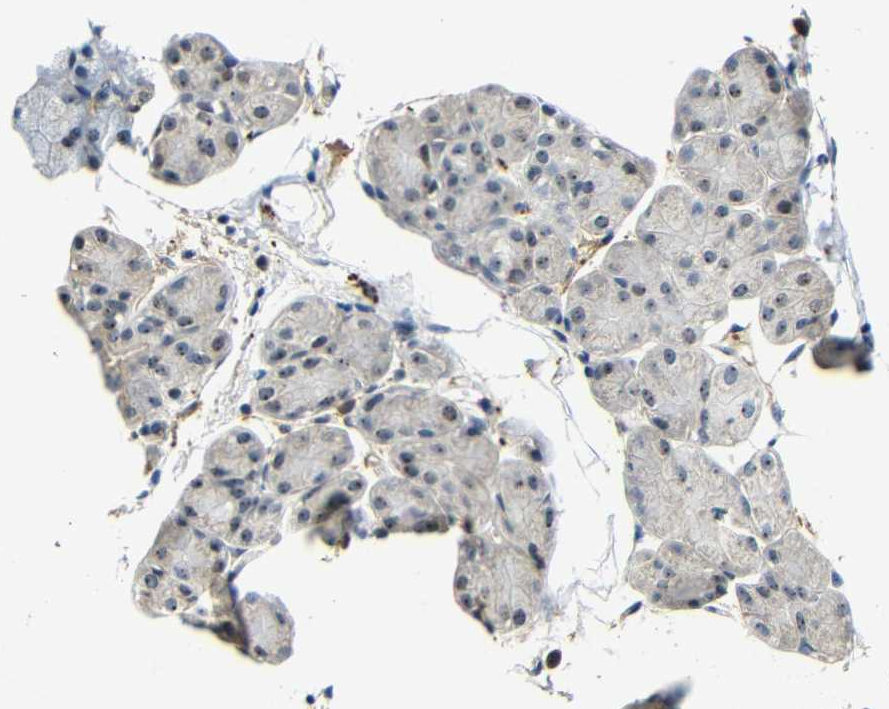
{"staining": {"intensity": "weak", "quantity": "25%-75%", "location": "nuclear"}, "tissue": "salivary gland", "cell_type": "Glandular cells", "image_type": "normal", "snomed": [{"axis": "morphology", "description": "Normal tissue, NOS"}, {"axis": "morphology", "description": "Inflammation, NOS"}, {"axis": "topography", "description": "Lymph node"}, {"axis": "topography", "description": "Salivary gland"}], "caption": "Human salivary gland stained with a brown dye shows weak nuclear positive positivity in about 25%-75% of glandular cells.", "gene": "MYC", "patient": {"sex": "male", "age": 3}}